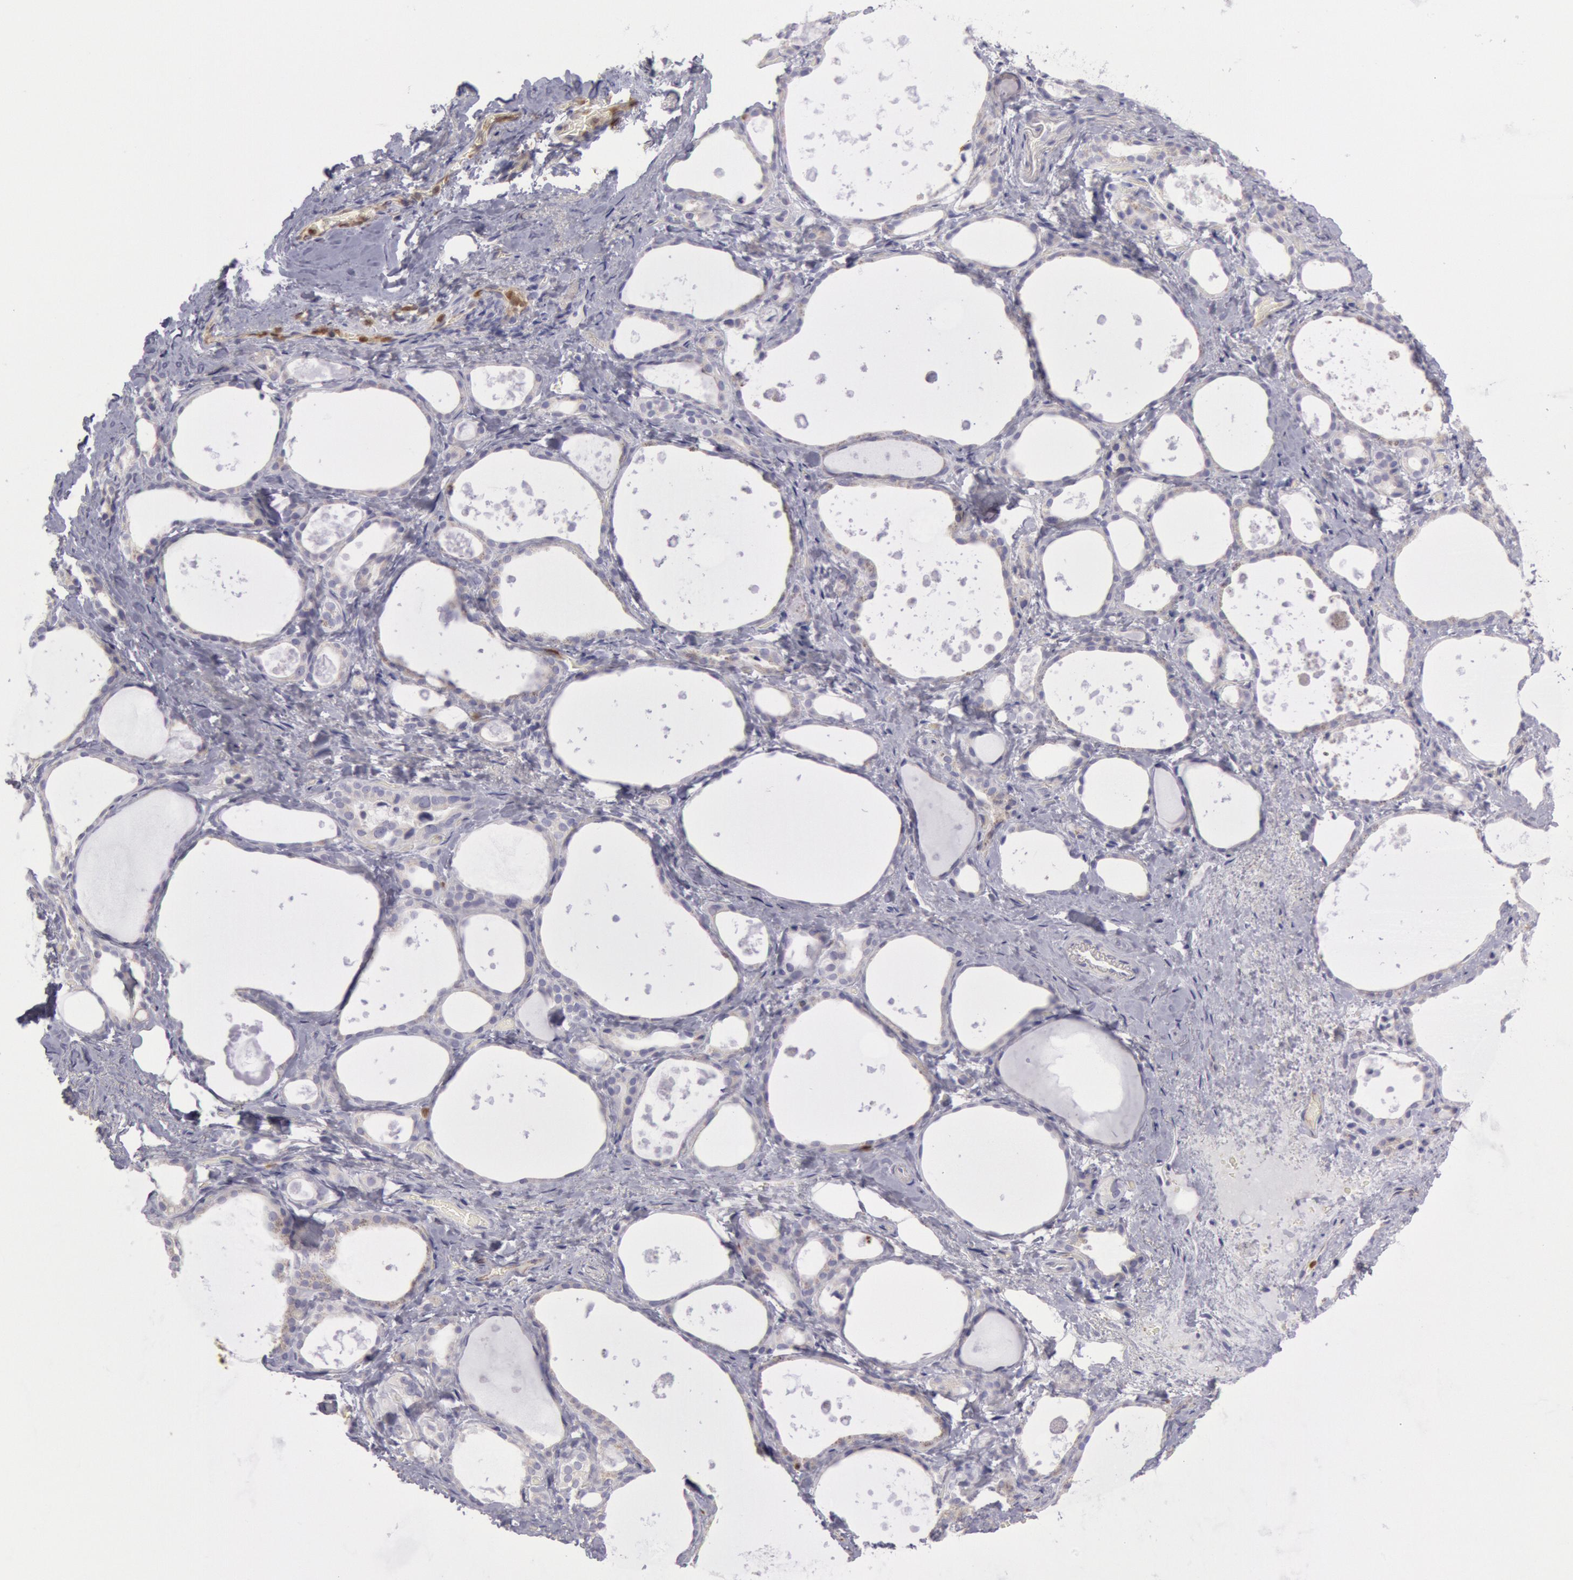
{"staining": {"intensity": "negative", "quantity": "none", "location": "none"}, "tissue": "thyroid gland", "cell_type": "Glandular cells", "image_type": "normal", "snomed": [{"axis": "morphology", "description": "Normal tissue, NOS"}, {"axis": "topography", "description": "Thyroid gland"}], "caption": "DAB immunohistochemical staining of normal human thyroid gland shows no significant positivity in glandular cells.", "gene": "RAB27A", "patient": {"sex": "female", "age": 75}}